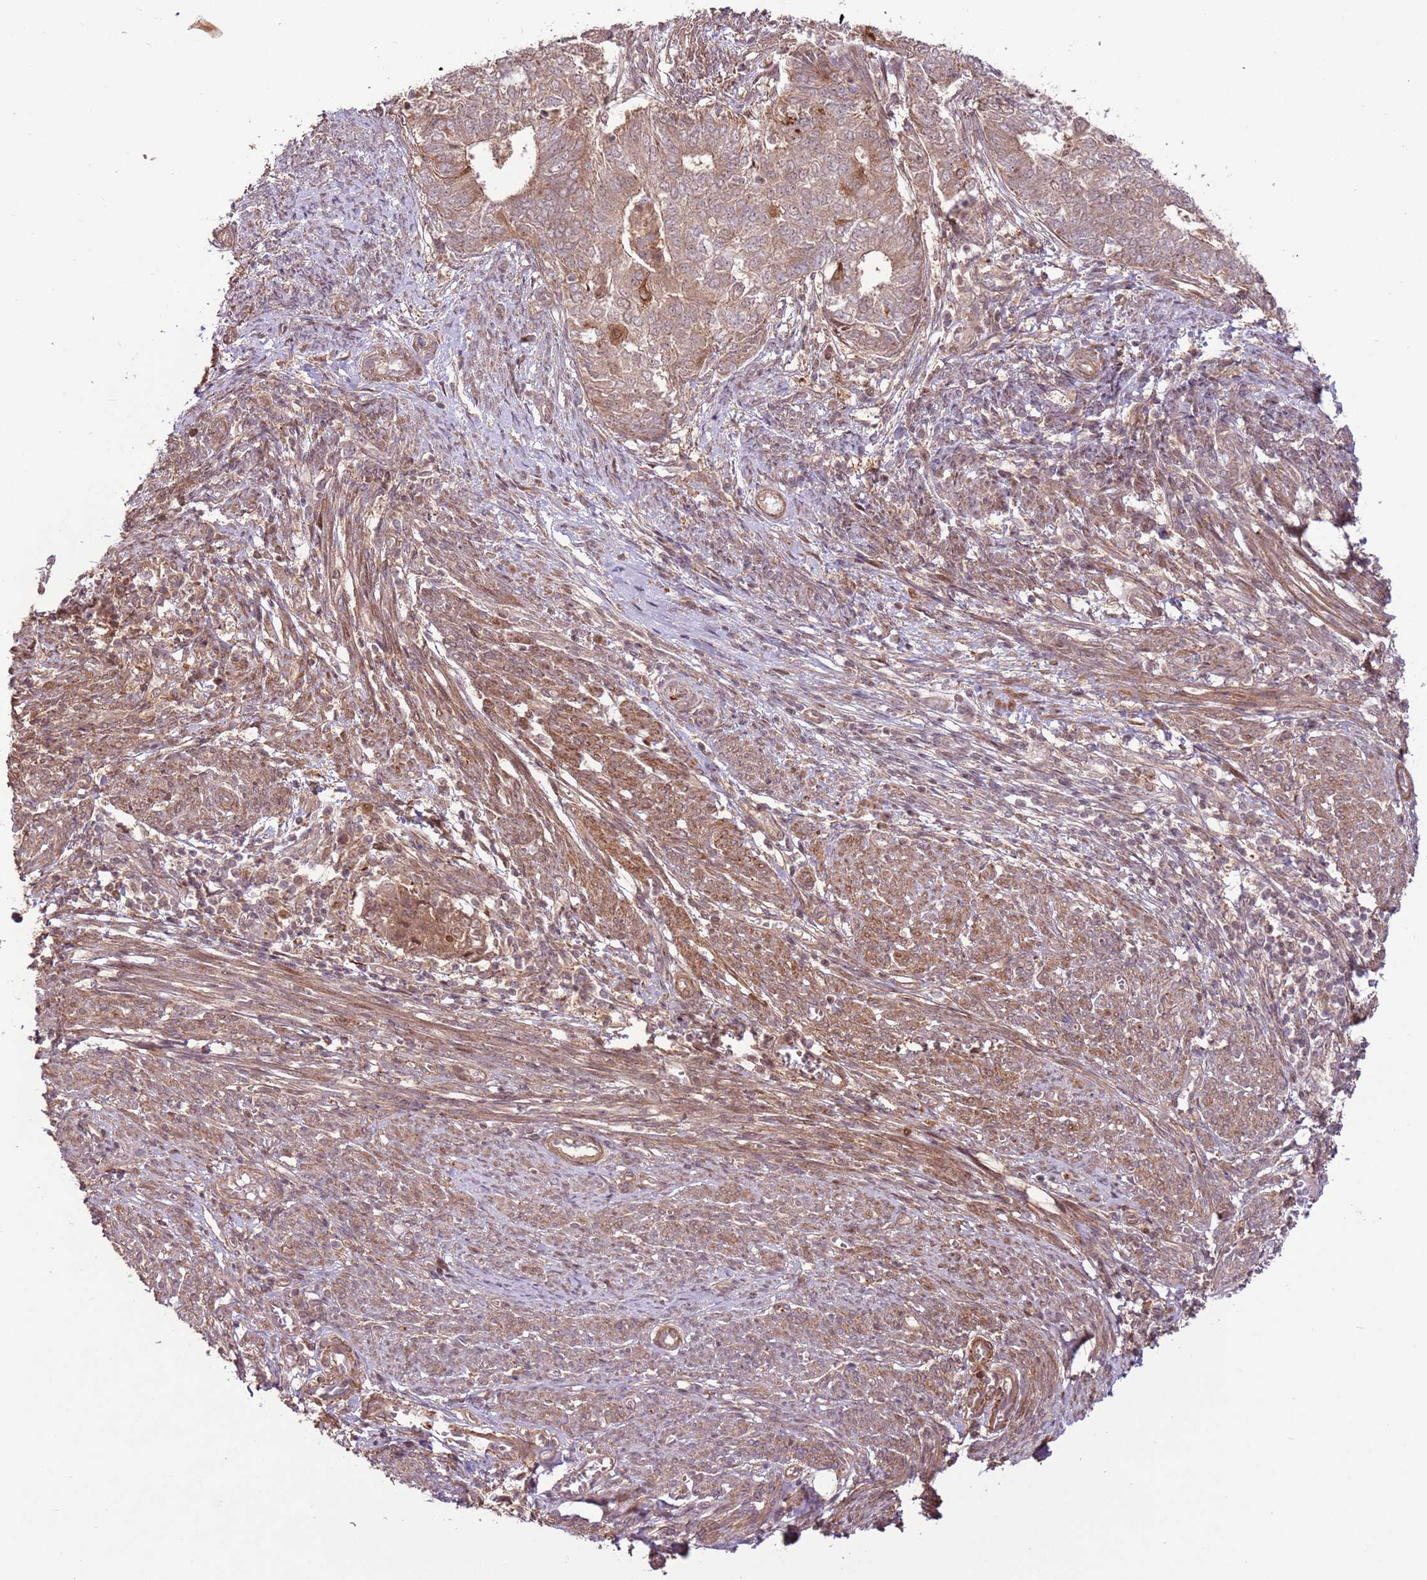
{"staining": {"intensity": "weak", "quantity": ">75%", "location": "cytoplasmic/membranous,nuclear"}, "tissue": "endometrial cancer", "cell_type": "Tumor cells", "image_type": "cancer", "snomed": [{"axis": "morphology", "description": "Adenocarcinoma, NOS"}, {"axis": "topography", "description": "Endometrium"}], "caption": "Immunohistochemistry image of neoplastic tissue: endometrial cancer stained using immunohistochemistry reveals low levels of weak protein expression localized specifically in the cytoplasmic/membranous and nuclear of tumor cells, appearing as a cytoplasmic/membranous and nuclear brown color.", "gene": "CCDC112", "patient": {"sex": "female", "age": 62}}